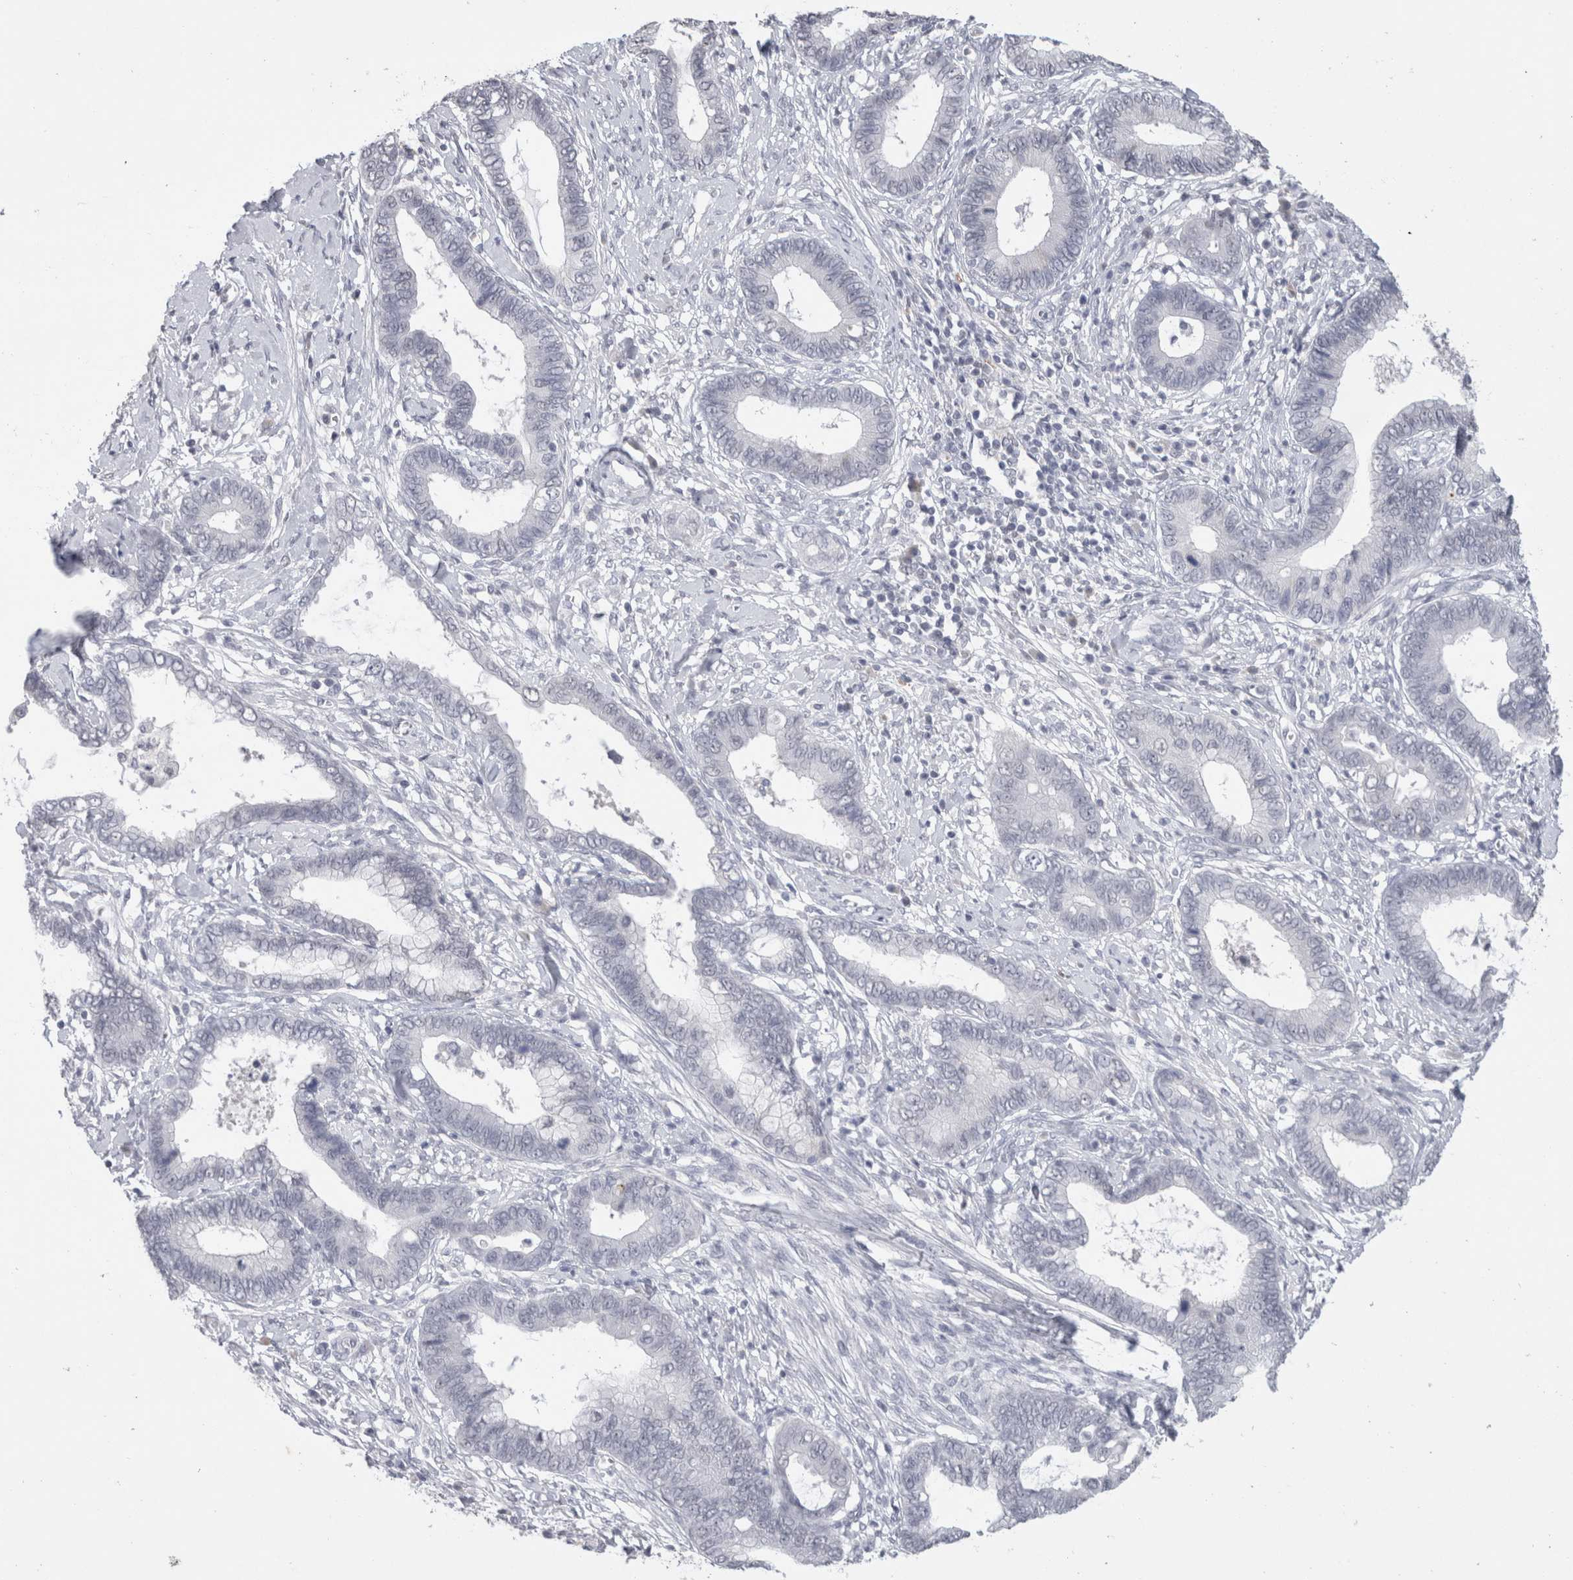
{"staining": {"intensity": "negative", "quantity": "none", "location": "none"}, "tissue": "cervical cancer", "cell_type": "Tumor cells", "image_type": "cancer", "snomed": [{"axis": "morphology", "description": "Adenocarcinoma, NOS"}, {"axis": "topography", "description": "Cervix"}], "caption": "Immunohistochemistry (IHC) histopathology image of neoplastic tissue: cervical cancer (adenocarcinoma) stained with DAB exhibits no significant protein expression in tumor cells.", "gene": "CADM3", "patient": {"sex": "female", "age": 44}}